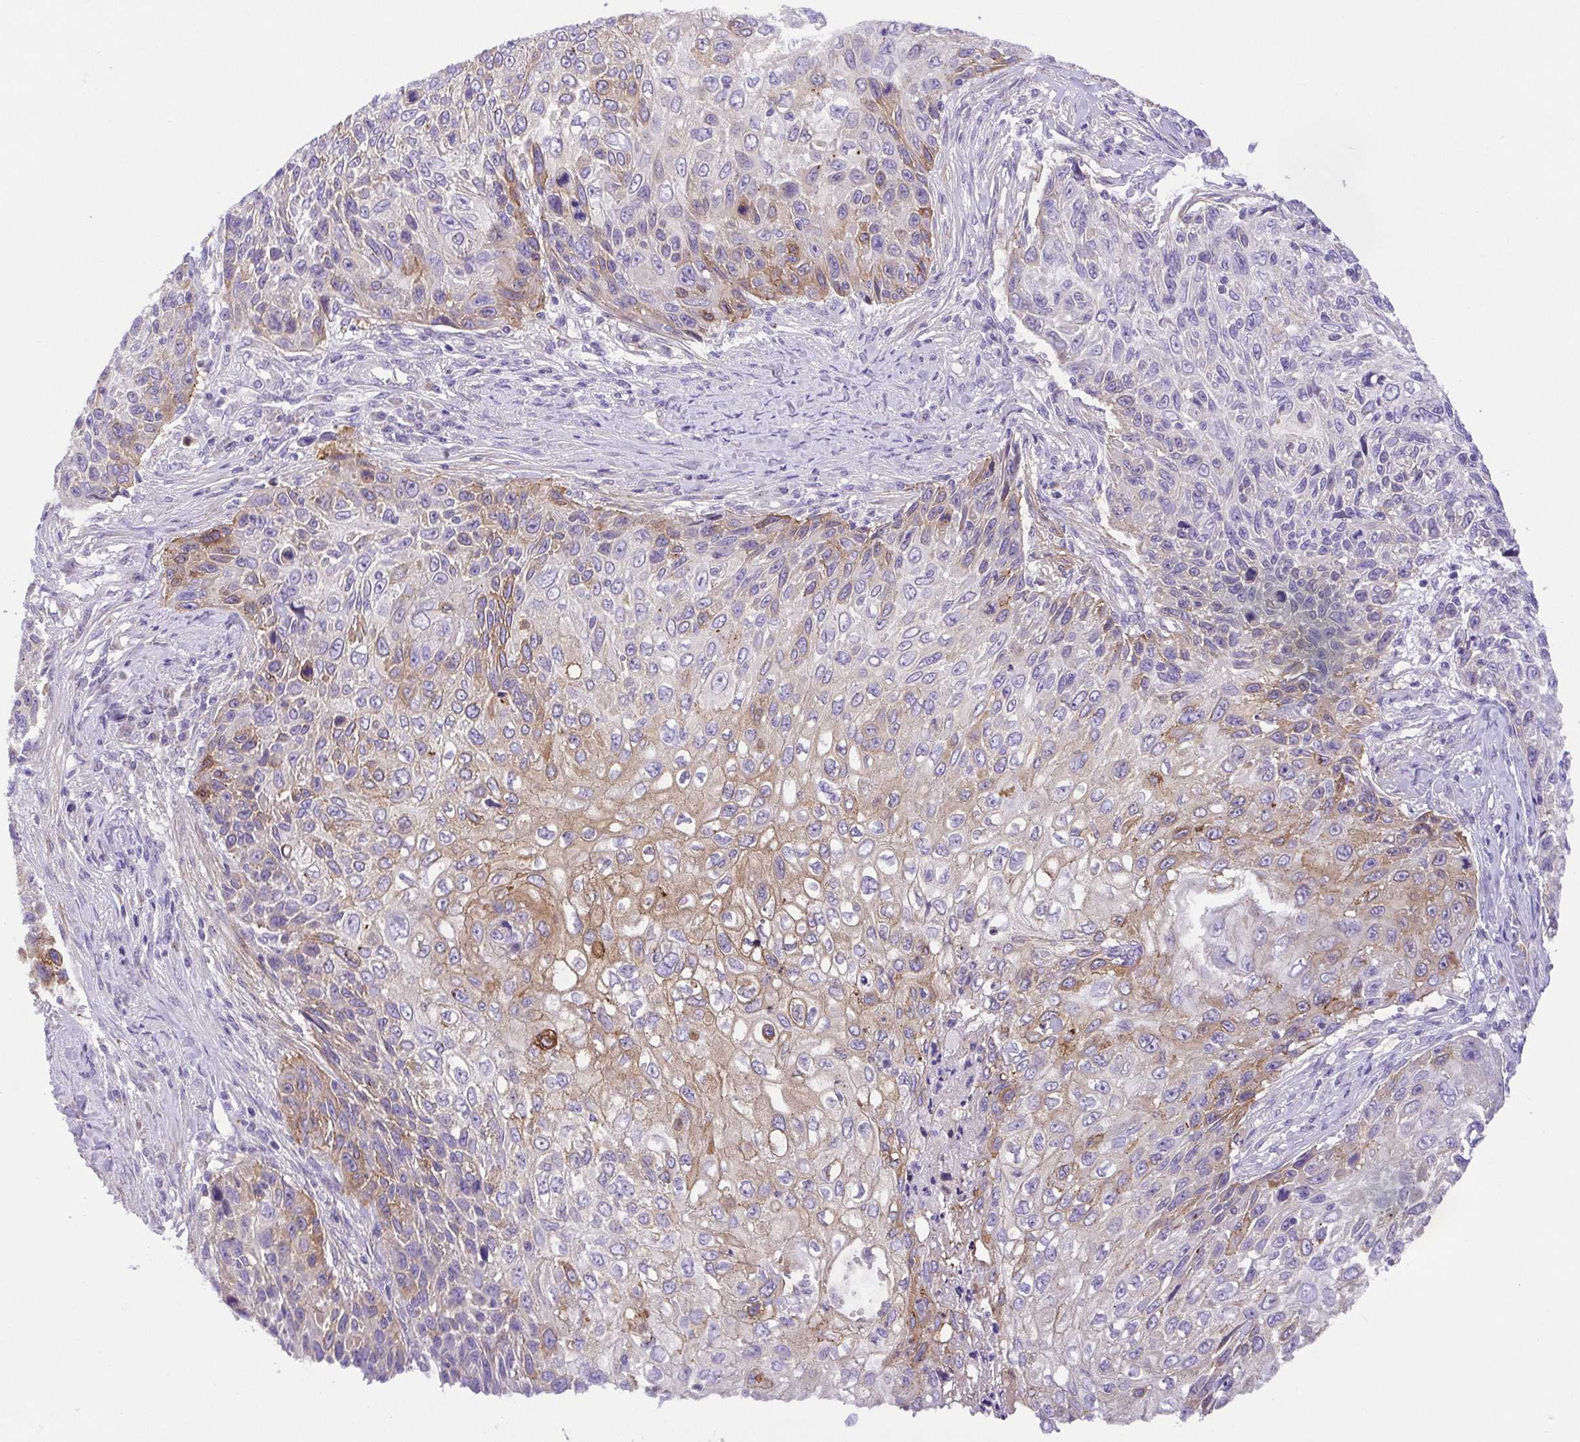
{"staining": {"intensity": "moderate", "quantity": "<25%", "location": "cytoplasmic/membranous"}, "tissue": "skin cancer", "cell_type": "Tumor cells", "image_type": "cancer", "snomed": [{"axis": "morphology", "description": "Squamous cell carcinoma, NOS"}, {"axis": "topography", "description": "Skin"}], "caption": "About <25% of tumor cells in skin squamous cell carcinoma display moderate cytoplasmic/membranous protein staining as visualized by brown immunohistochemical staining.", "gene": "SLC13A1", "patient": {"sex": "male", "age": 92}}